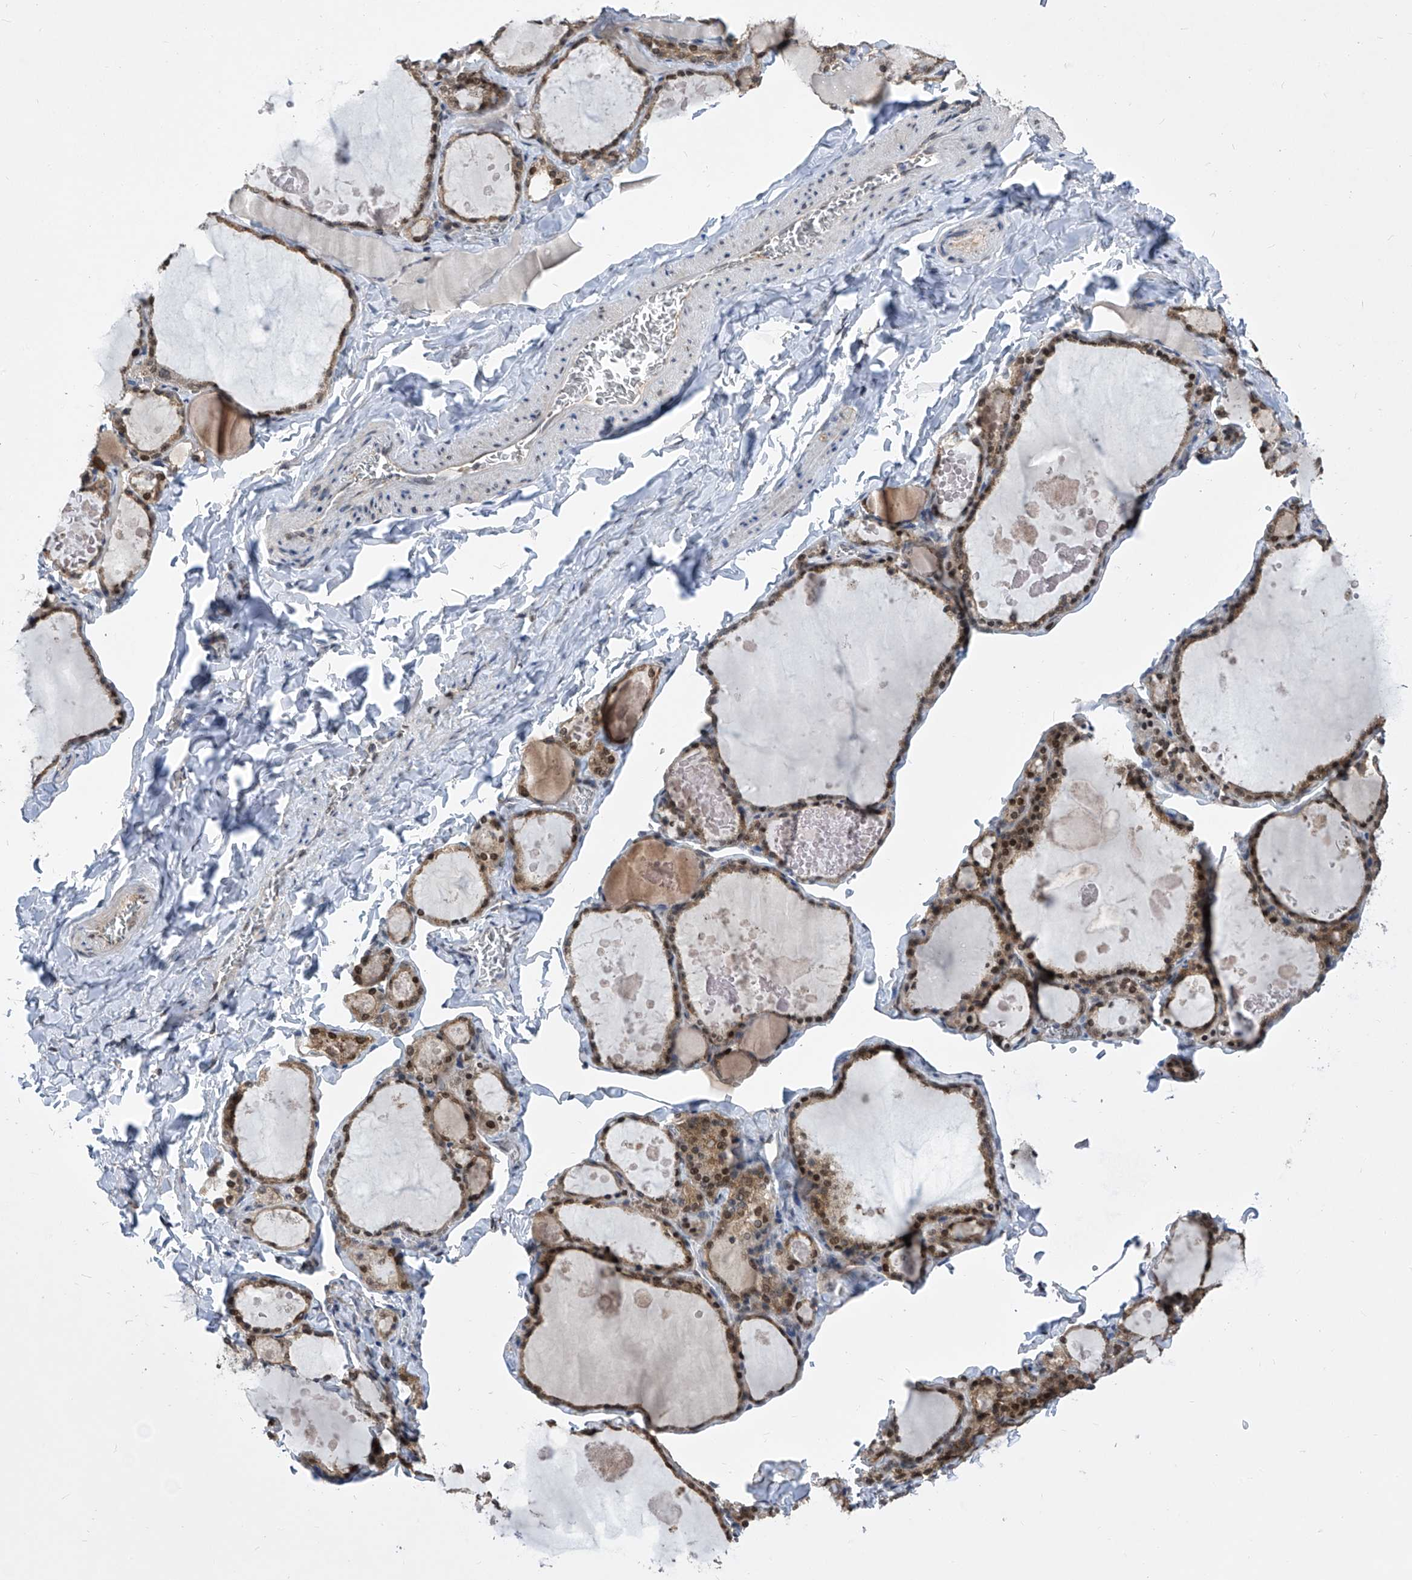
{"staining": {"intensity": "moderate", "quantity": ">75%", "location": "cytoplasmic/membranous,nuclear"}, "tissue": "thyroid gland", "cell_type": "Glandular cells", "image_type": "normal", "snomed": [{"axis": "morphology", "description": "Normal tissue, NOS"}, {"axis": "topography", "description": "Thyroid gland"}], "caption": "DAB immunohistochemical staining of benign human thyroid gland exhibits moderate cytoplasmic/membranous,nuclear protein positivity in about >75% of glandular cells. Using DAB (3,3'-diaminobenzidine) (brown) and hematoxylin (blue) stains, captured at high magnification using brightfield microscopy.", "gene": "CETN1", "patient": {"sex": "male", "age": 56}}